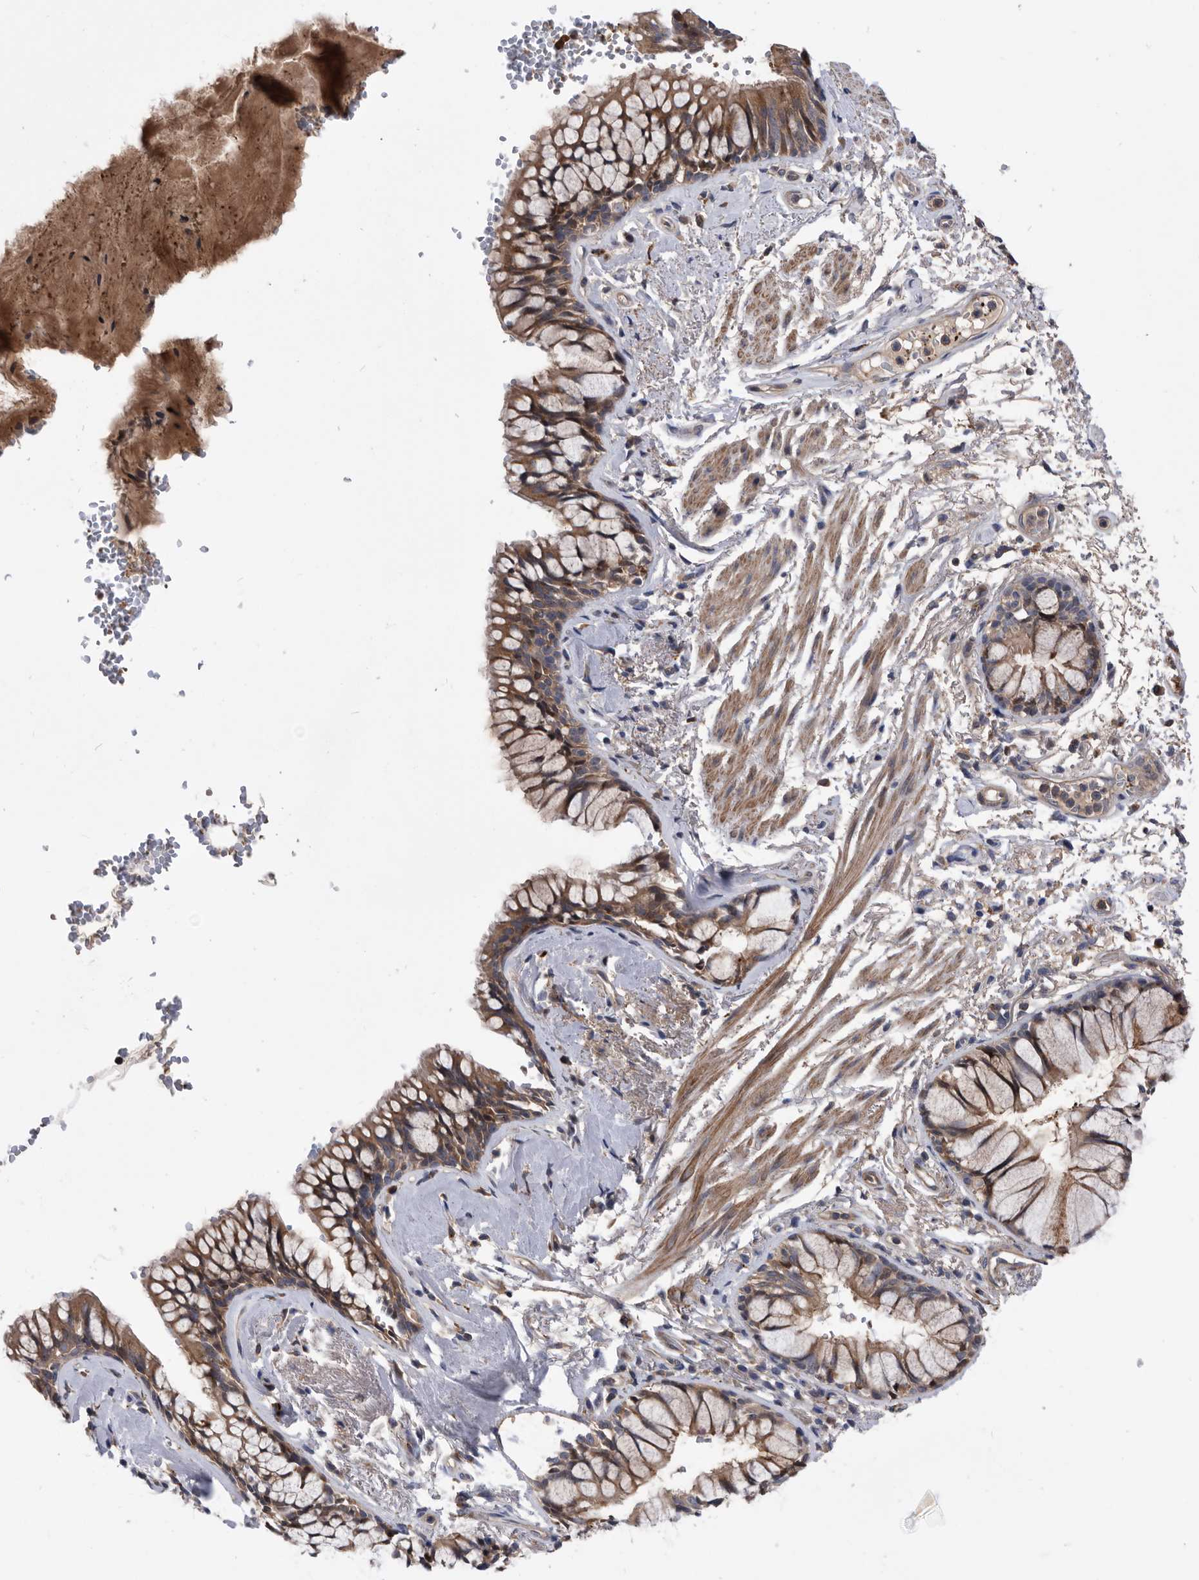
{"staining": {"intensity": "moderate", "quantity": ">75%", "location": "cytoplasmic/membranous"}, "tissue": "bronchus", "cell_type": "Respiratory epithelial cells", "image_type": "normal", "snomed": [{"axis": "morphology", "description": "Normal tissue, NOS"}, {"axis": "topography", "description": "Cartilage tissue"}, {"axis": "topography", "description": "Bronchus"}], "caption": "Normal bronchus demonstrates moderate cytoplasmic/membranous expression in about >75% of respiratory epithelial cells.", "gene": "BAIAP3", "patient": {"sex": "female", "age": 73}}